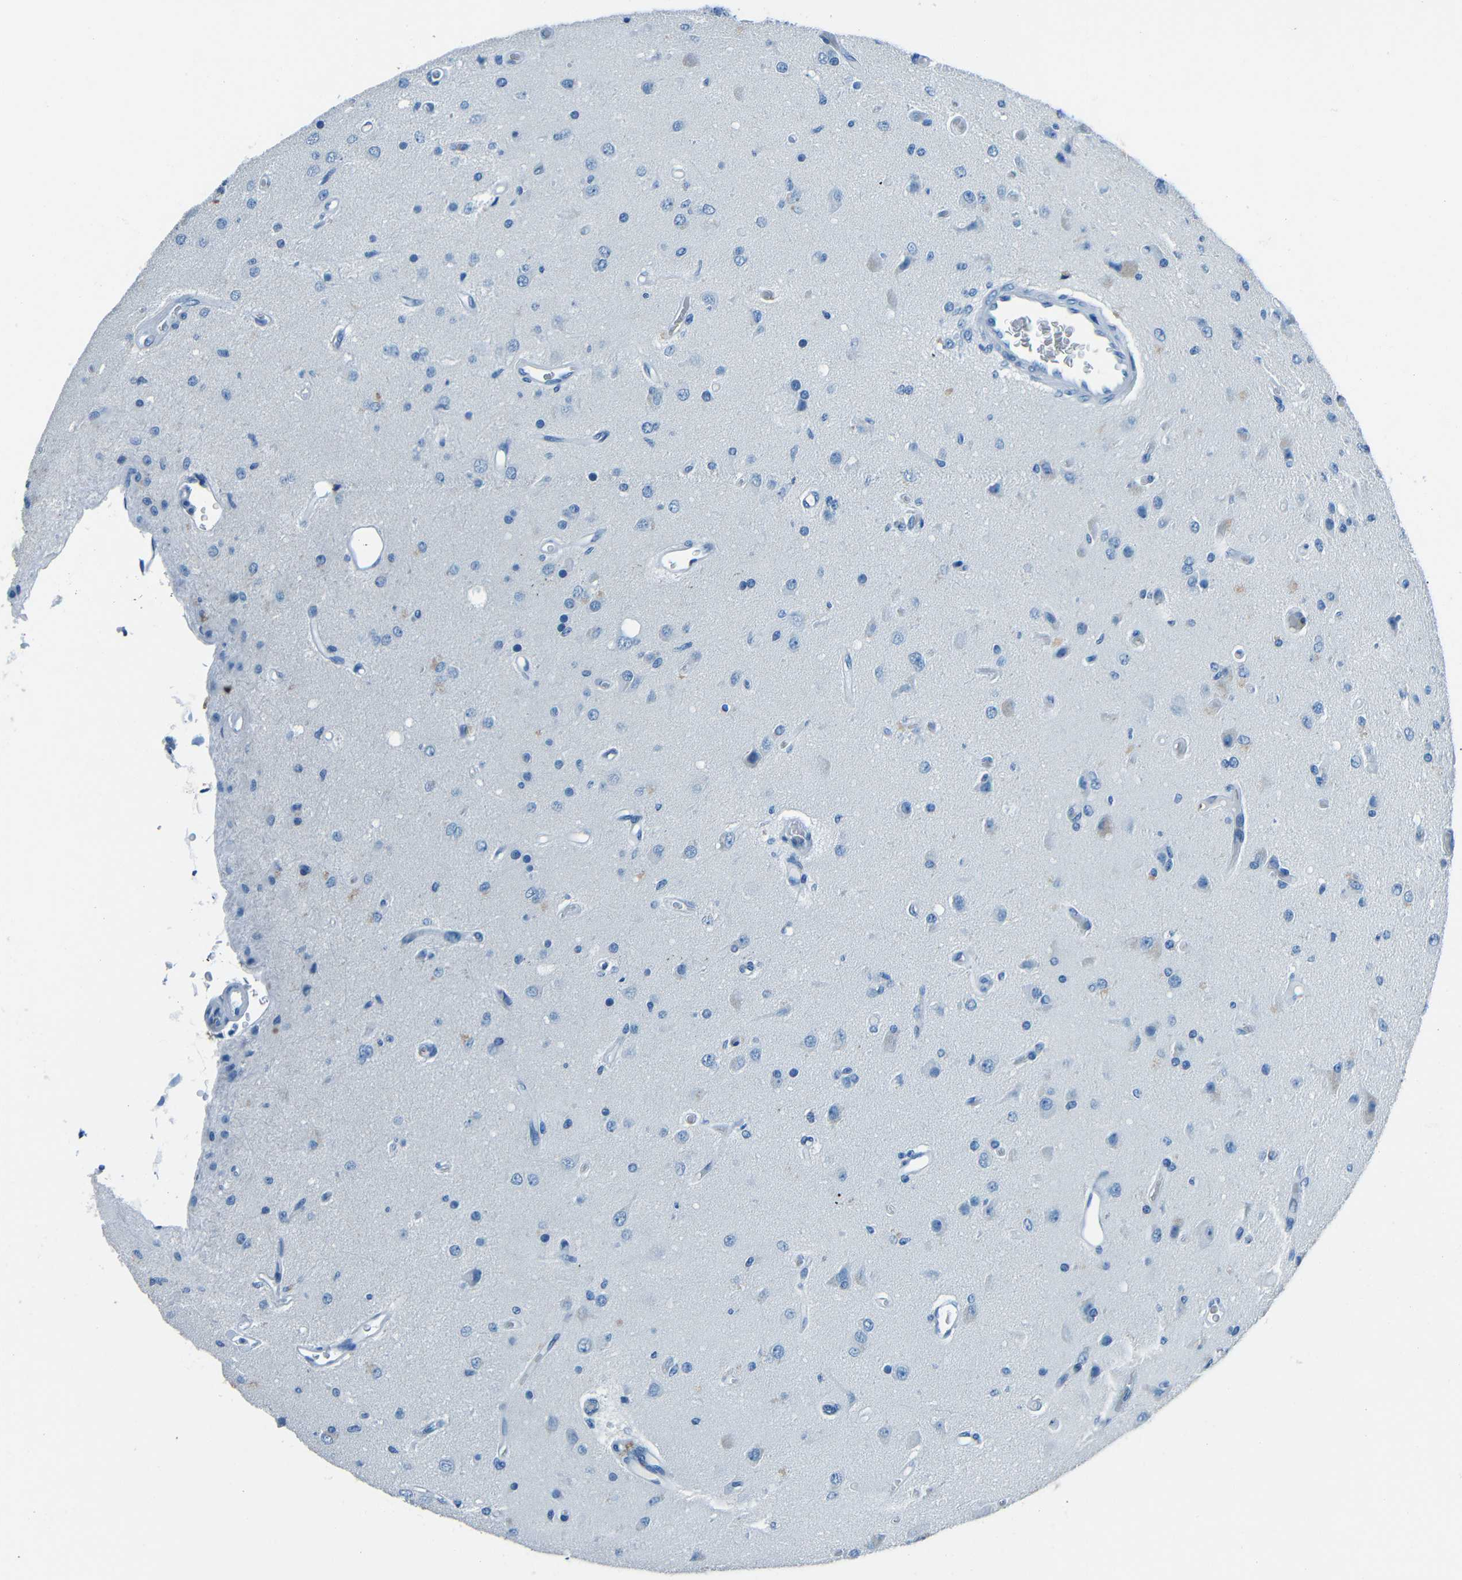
{"staining": {"intensity": "negative", "quantity": "none", "location": "none"}, "tissue": "glioma", "cell_type": "Tumor cells", "image_type": "cancer", "snomed": [{"axis": "morphology", "description": "Normal tissue, NOS"}, {"axis": "morphology", "description": "Glioma, malignant, High grade"}, {"axis": "topography", "description": "Cerebral cortex"}], "caption": "High power microscopy photomicrograph of an immunohistochemistry (IHC) histopathology image of glioma, revealing no significant positivity in tumor cells.", "gene": "FBN2", "patient": {"sex": "male", "age": 77}}